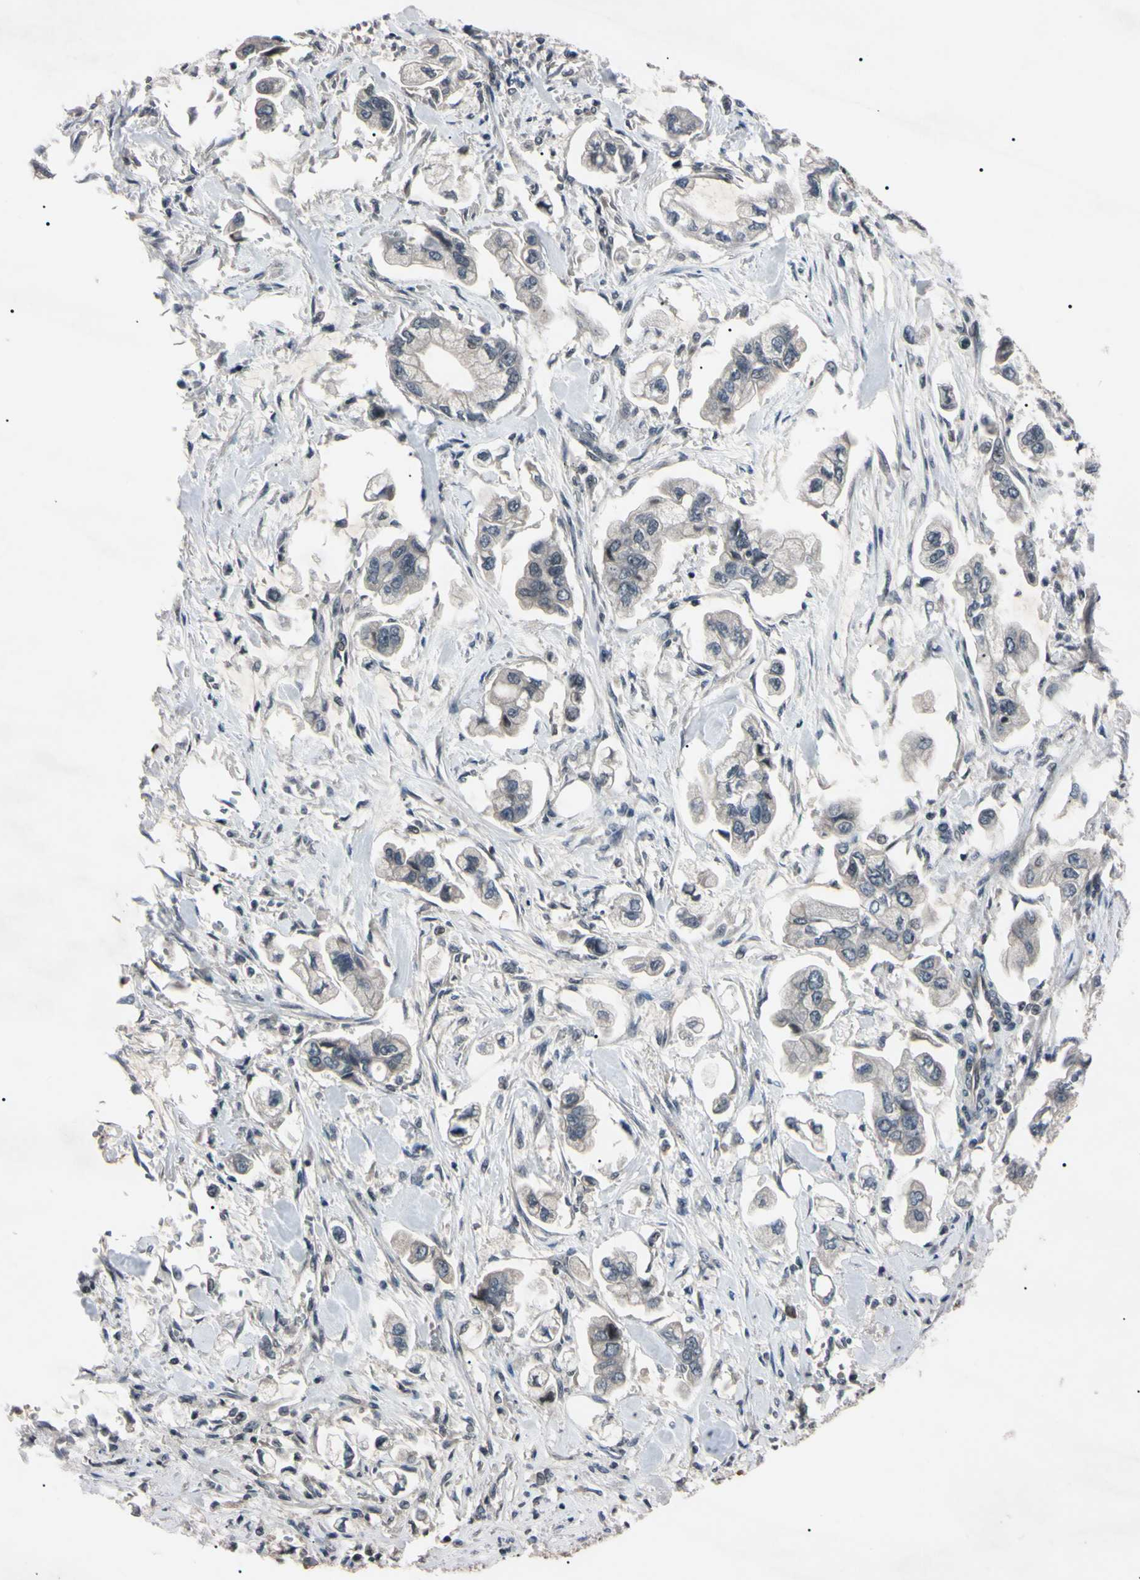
{"staining": {"intensity": "weak", "quantity": ">75%", "location": "cytoplasmic/membranous"}, "tissue": "stomach cancer", "cell_type": "Tumor cells", "image_type": "cancer", "snomed": [{"axis": "morphology", "description": "Adenocarcinoma, NOS"}, {"axis": "topography", "description": "Stomach"}], "caption": "Immunohistochemistry (IHC) staining of stomach cancer (adenocarcinoma), which demonstrates low levels of weak cytoplasmic/membranous positivity in about >75% of tumor cells indicating weak cytoplasmic/membranous protein positivity. The staining was performed using DAB (brown) for protein detection and nuclei were counterstained in hematoxylin (blue).", "gene": "YY1", "patient": {"sex": "male", "age": 62}}